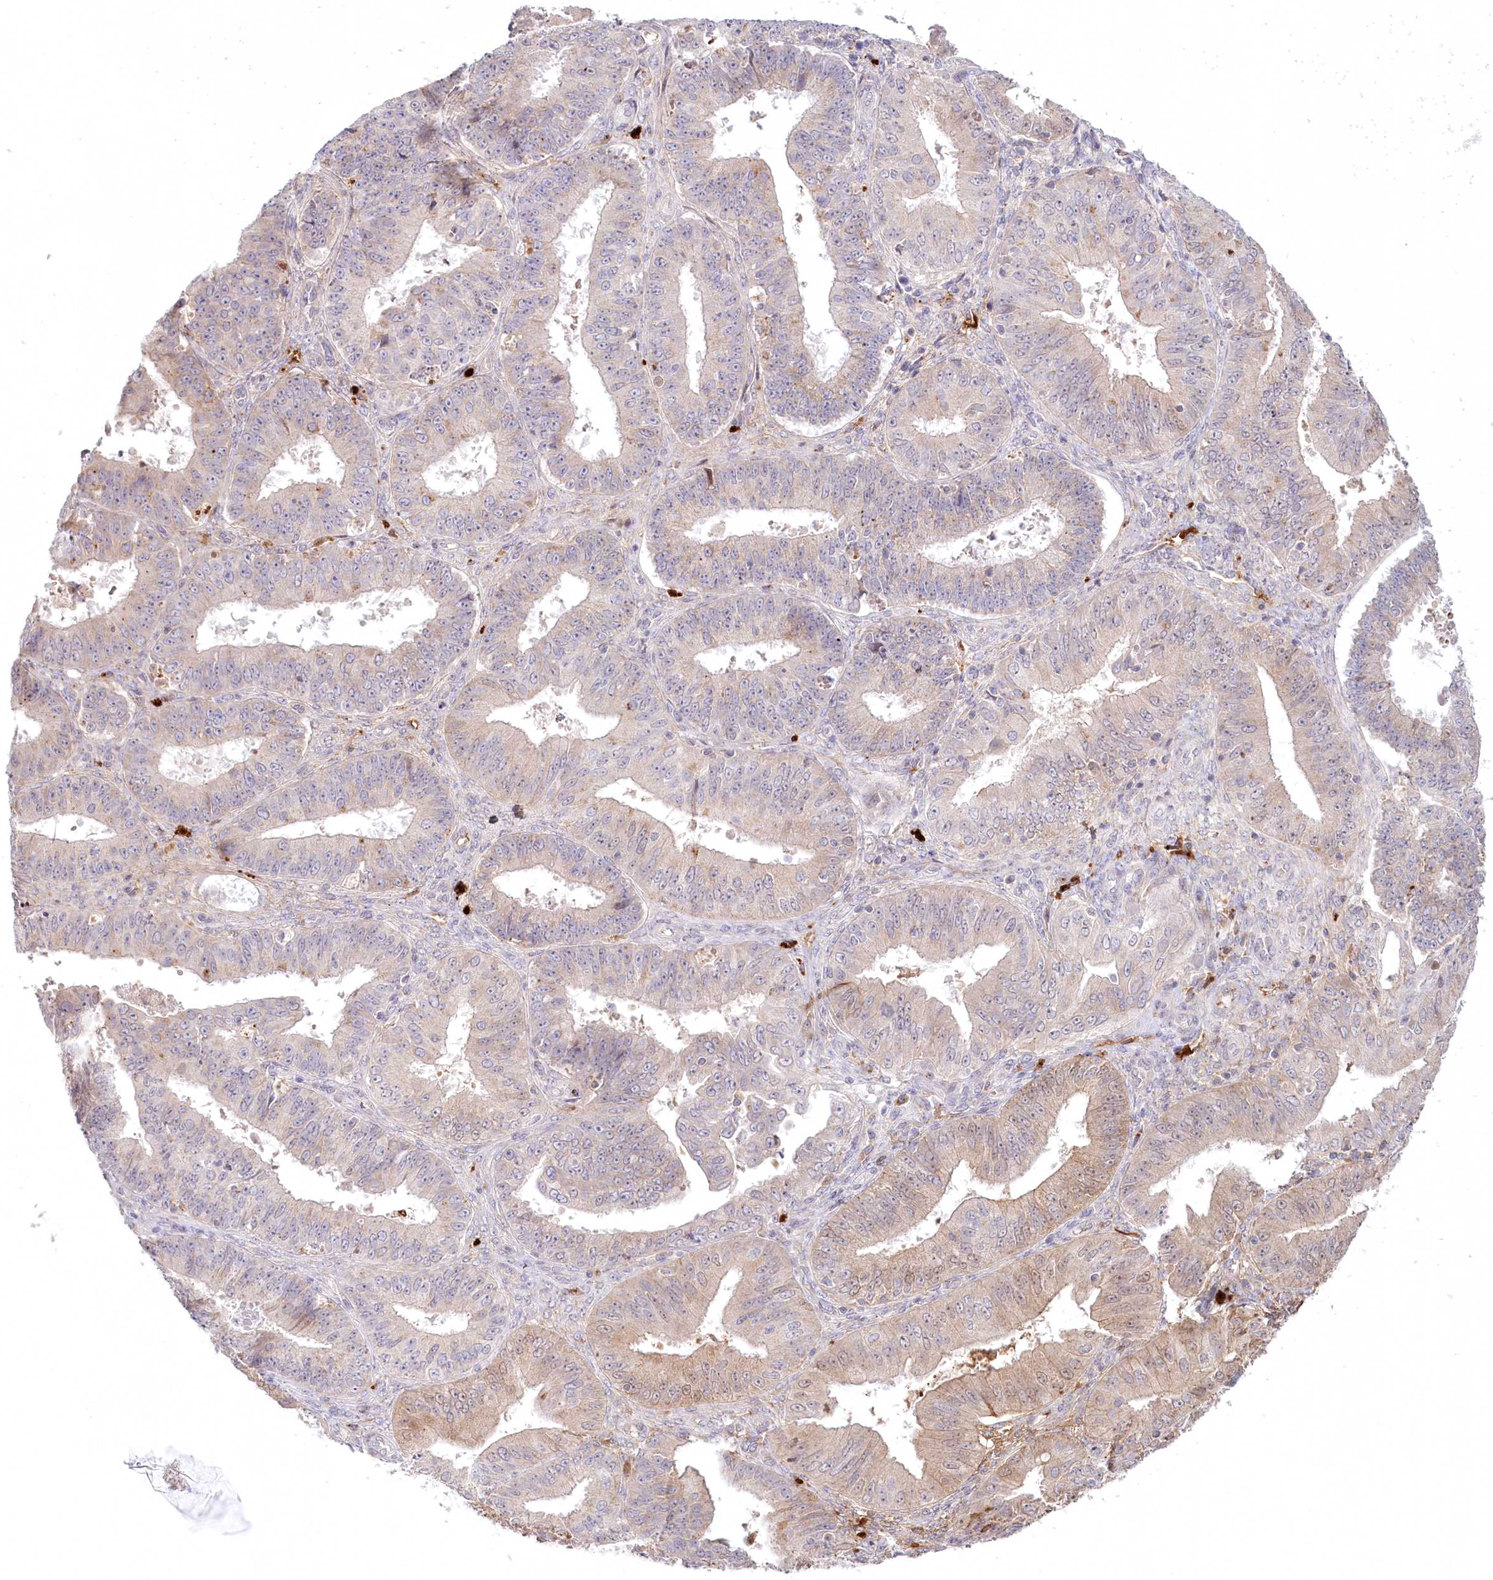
{"staining": {"intensity": "moderate", "quantity": "25%-75%", "location": "cytoplasmic/membranous"}, "tissue": "ovarian cancer", "cell_type": "Tumor cells", "image_type": "cancer", "snomed": [{"axis": "morphology", "description": "Carcinoma, endometroid"}, {"axis": "topography", "description": "Appendix"}, {"axis": "topography", "description": "Ovary"}], "caption": "An immunohistochemistry (IHC) photomicrograph of neoplastic tissue is shown. Protein staining in brown highlights moderate cytoplasmic/membranous positivity in ovarian endometroid carcinoma within tumor cells.", "gene": "PSAPL1", "patient": {"sex": "female", "age": 42}}